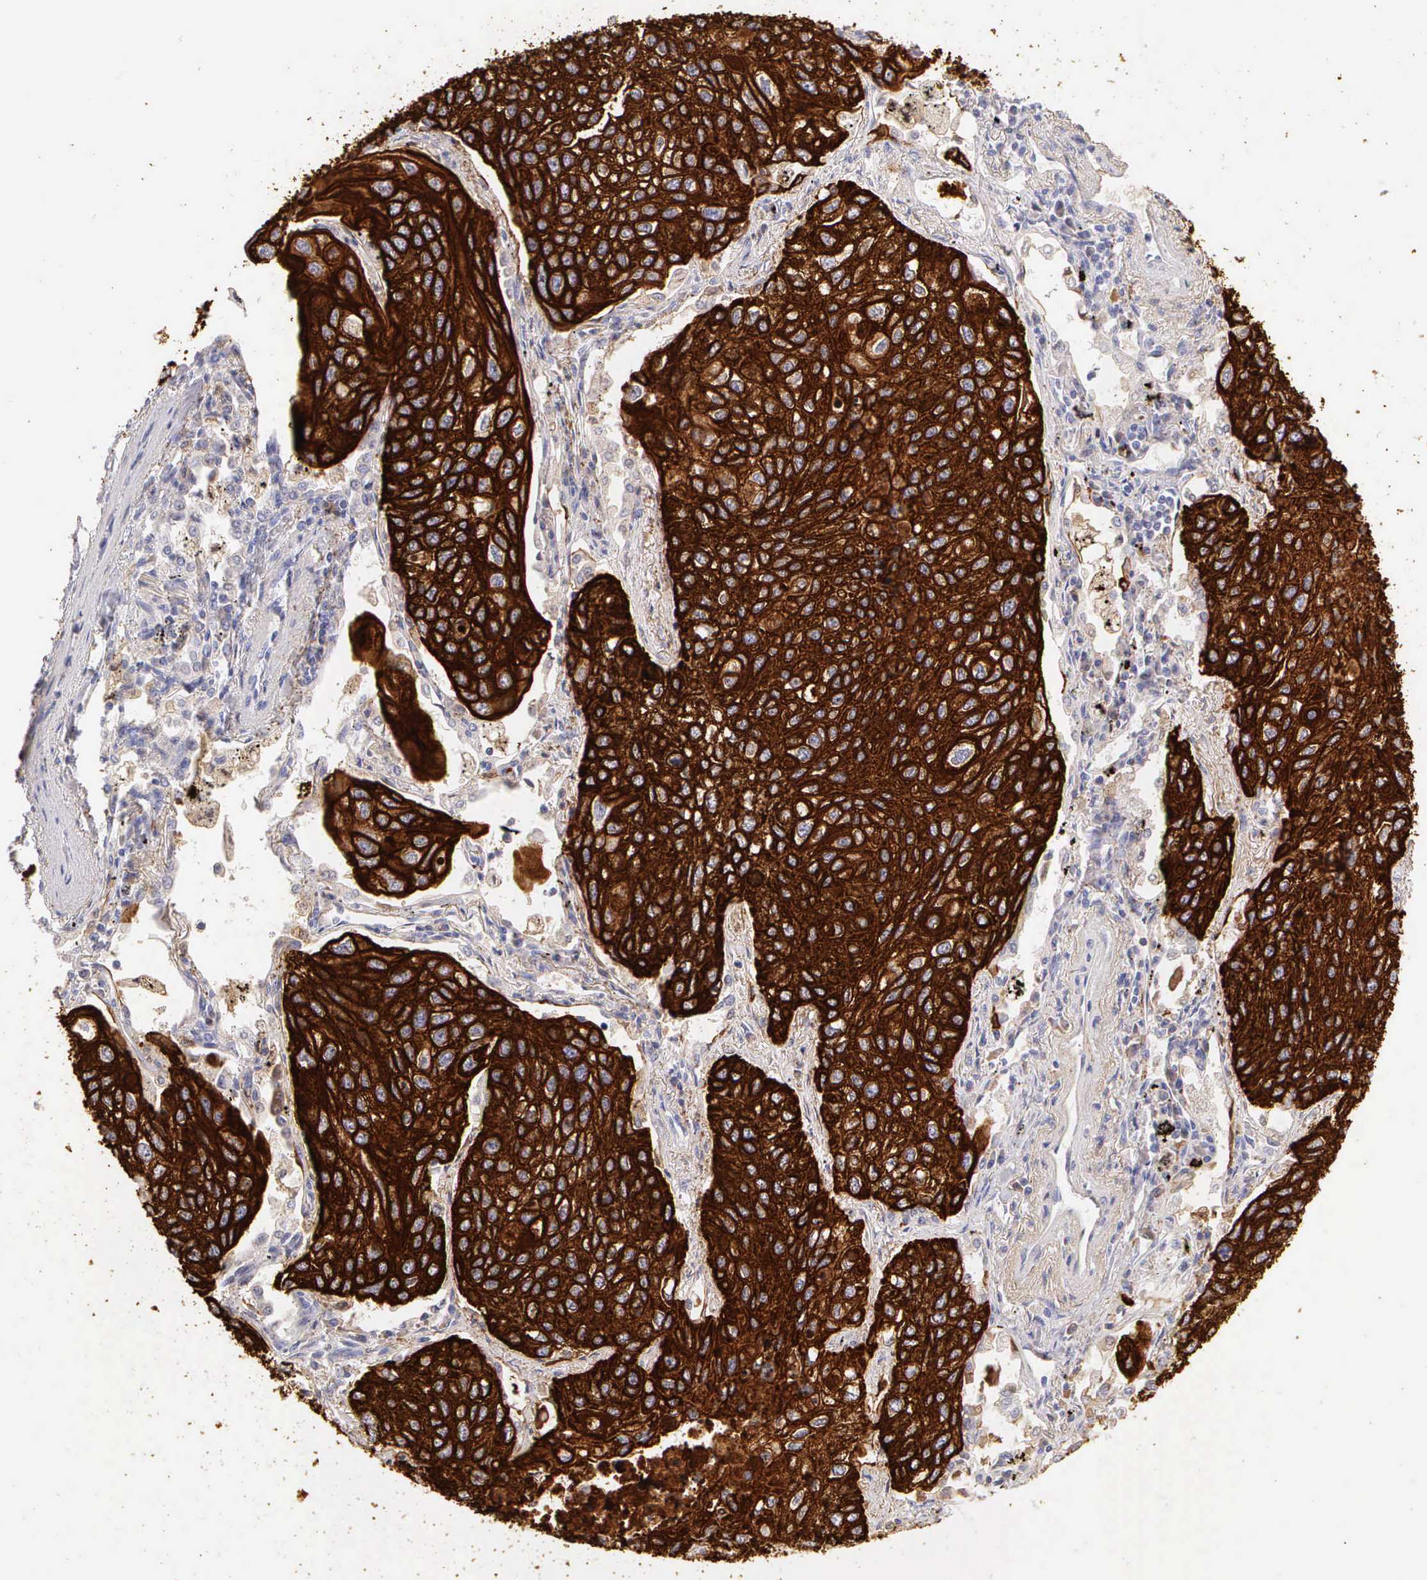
{"staining": {"intensity": "strong", "quantity": ">75%", "location": "cytoplasmic/membranous"}, "tissue": "lung cancer", "cell_type": "Tumor cells", "image_type": "cancer", "snomed": [{"axis": "morphology", "description": "Squamous cell carcinoma, NOS"}, {"axis": "topography", "description": "Lung"}], "caption": "Immunohistochemistry (IHC) of lung squamous cell carcinoma displays high levels of strong cytoplasmic/membranous staining in approximately >75% of tumor cells.", "gene": "KRT17", "patient": {"sex": "male", "age": 75}}